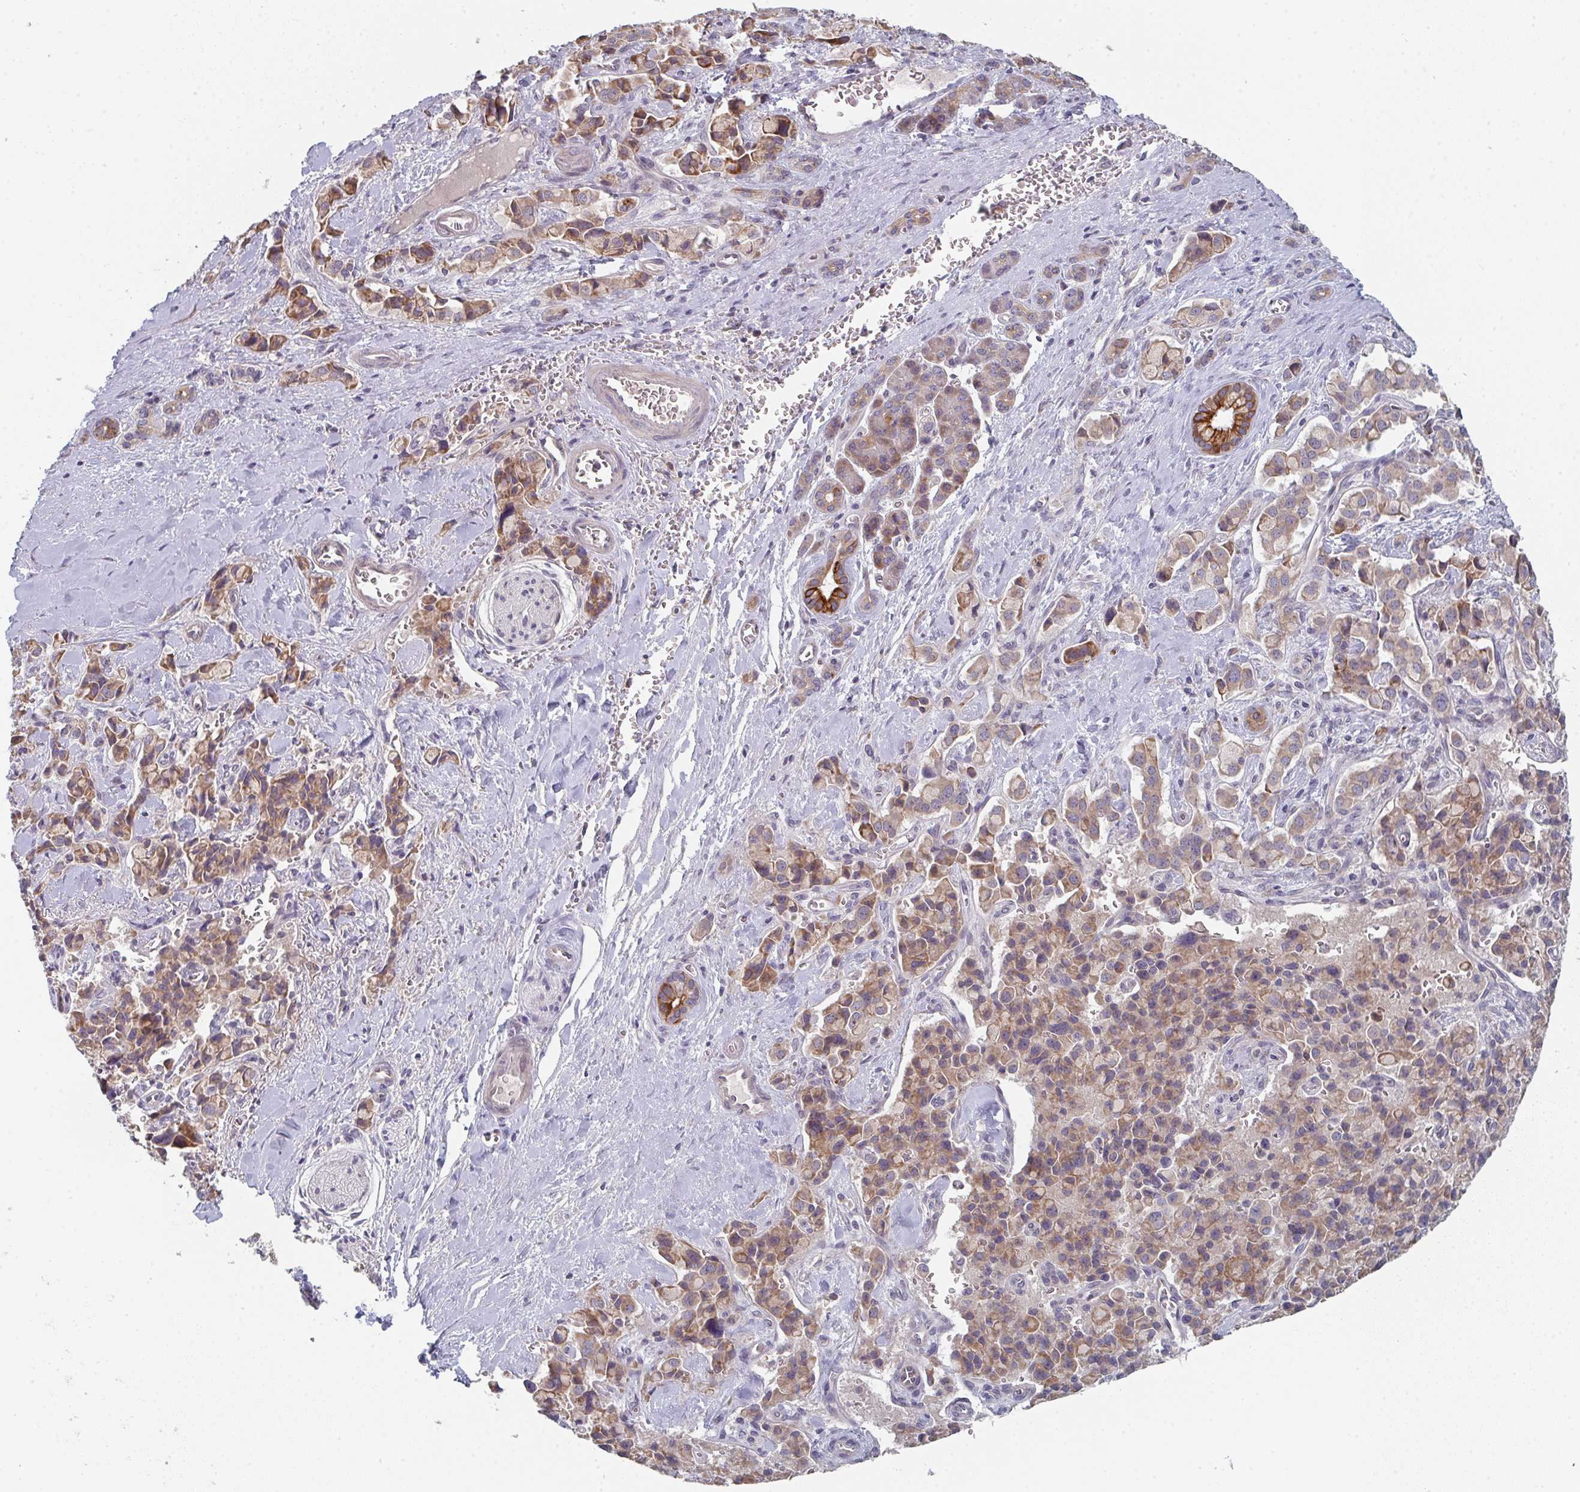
{"staining": {"intensity": "moderate", "quantity": "25%-75%", "location": "cytoplasmic/membranous"}, "tissue": "pancreatic cancer", "cell_type": "Tumor cells", "image_type": "cancer", "snomed": [{"axis": "morphology", "description": "Adenocarcinoma, NOS"}, {"axis": "topography", "description": "Pancreas"}], "caption": "DAB (3,3'-diaminobenzidine) immunohistochemical staining of pancreatic cancer demonstrates moderate cytoplasmic/membranous protein positivity in about 25%-75% of tumor cells.", "gene": "ELOVL1", "patient": {"sex": "male", "age": 65}}